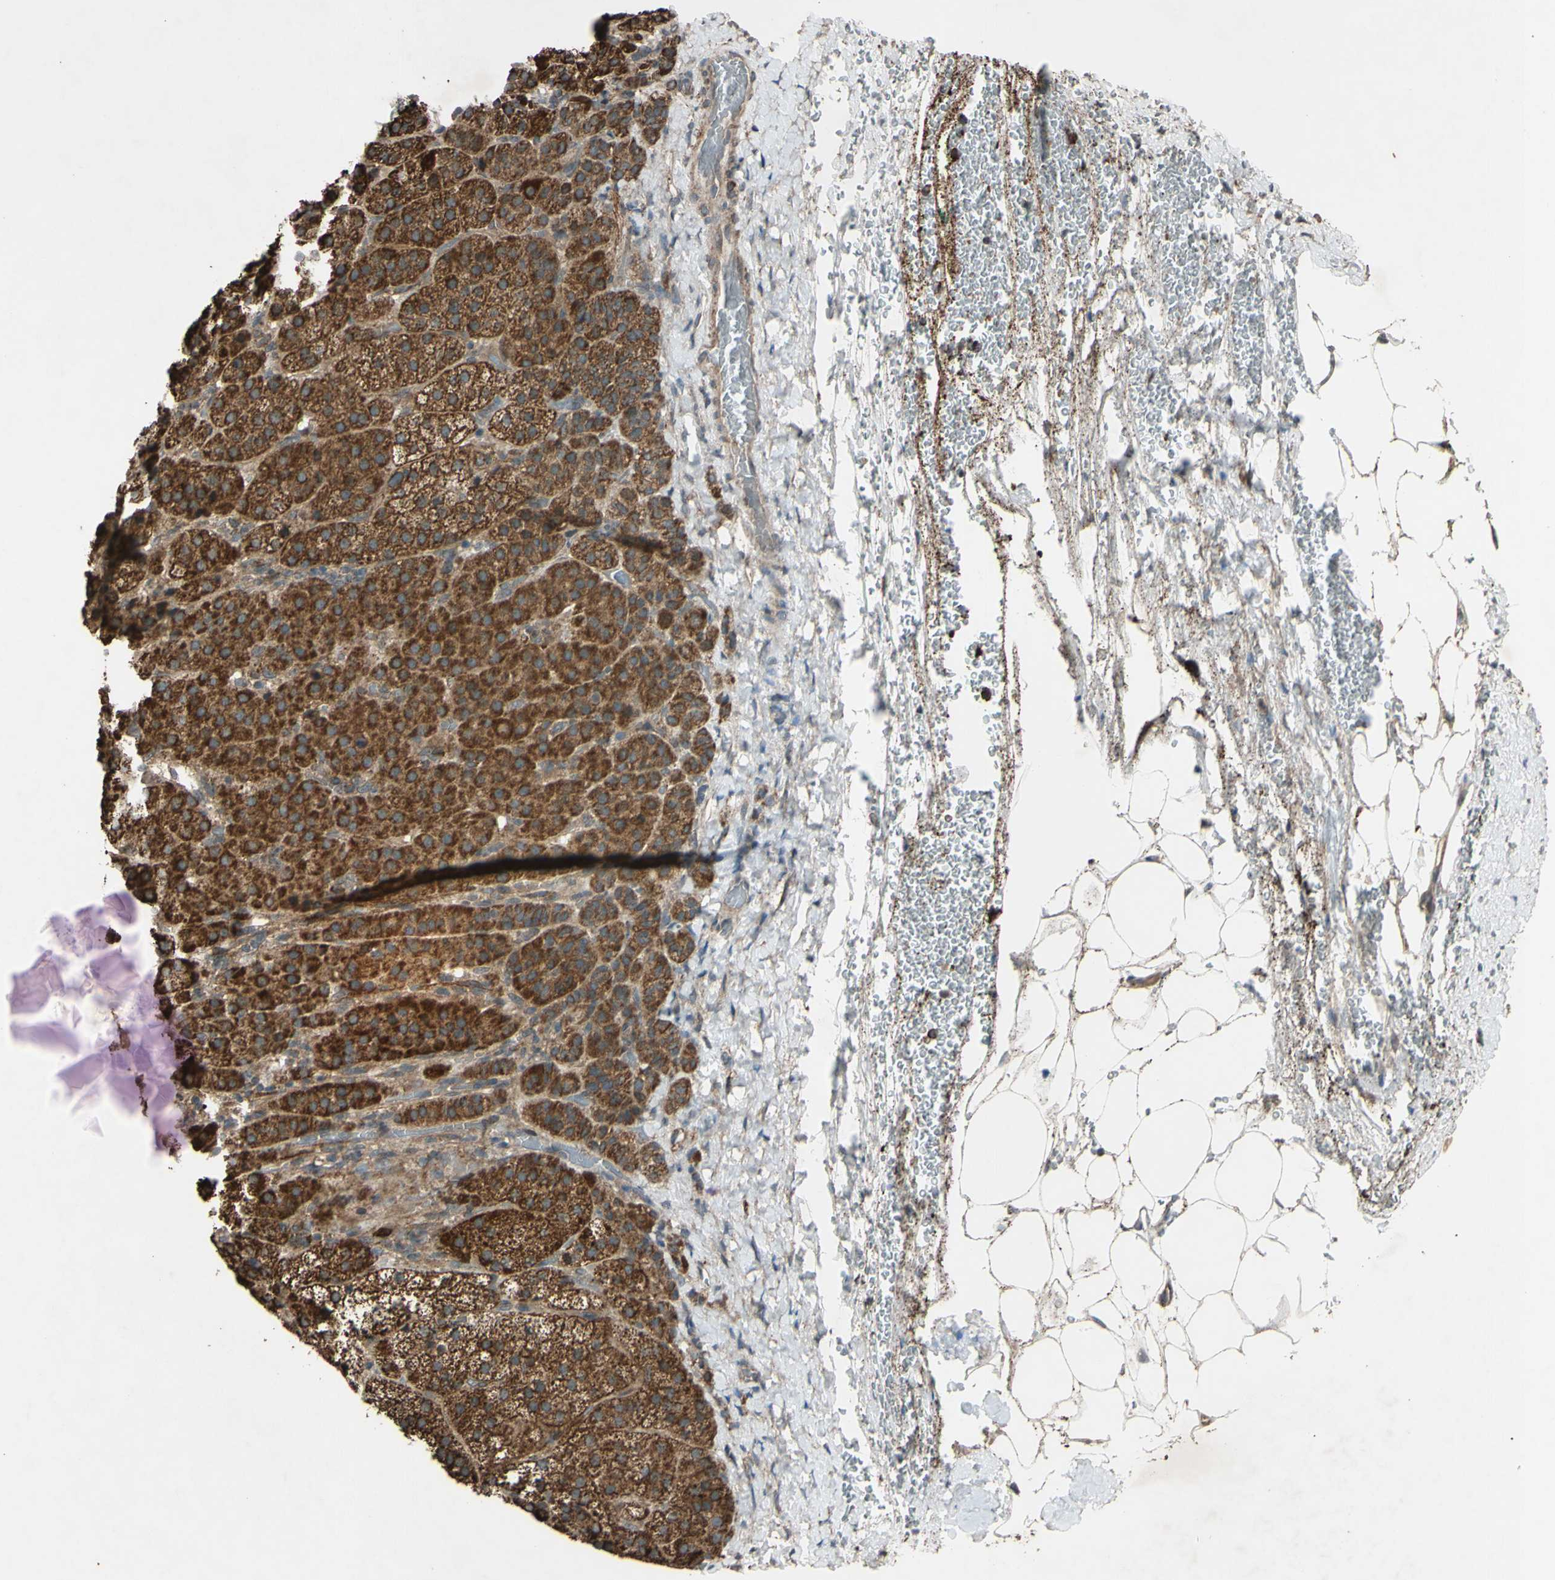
{"staining": {"intensity": "strong", "quantity": ">75%", "location": "cytoplasmic/membranous"}, "tissue": "adrenal gland", "cell_type": "Glandular cells", "image_type": "normal", "snomed": [{"axis": "morphology", "description": "Normal tissue, NOS"}, {"axis": "topography", "description": "Adrenal gland"}], "caption": "Immunohistochemical staining of benign adrenal gland exhibits strong cytoplasmic/membranous protein positivity in about >75% of glandular cells. (IHC, brightfield microscopy, high magnification).", "gene": "ACOT8", "patient": {"sex": "female", "age": 57}}